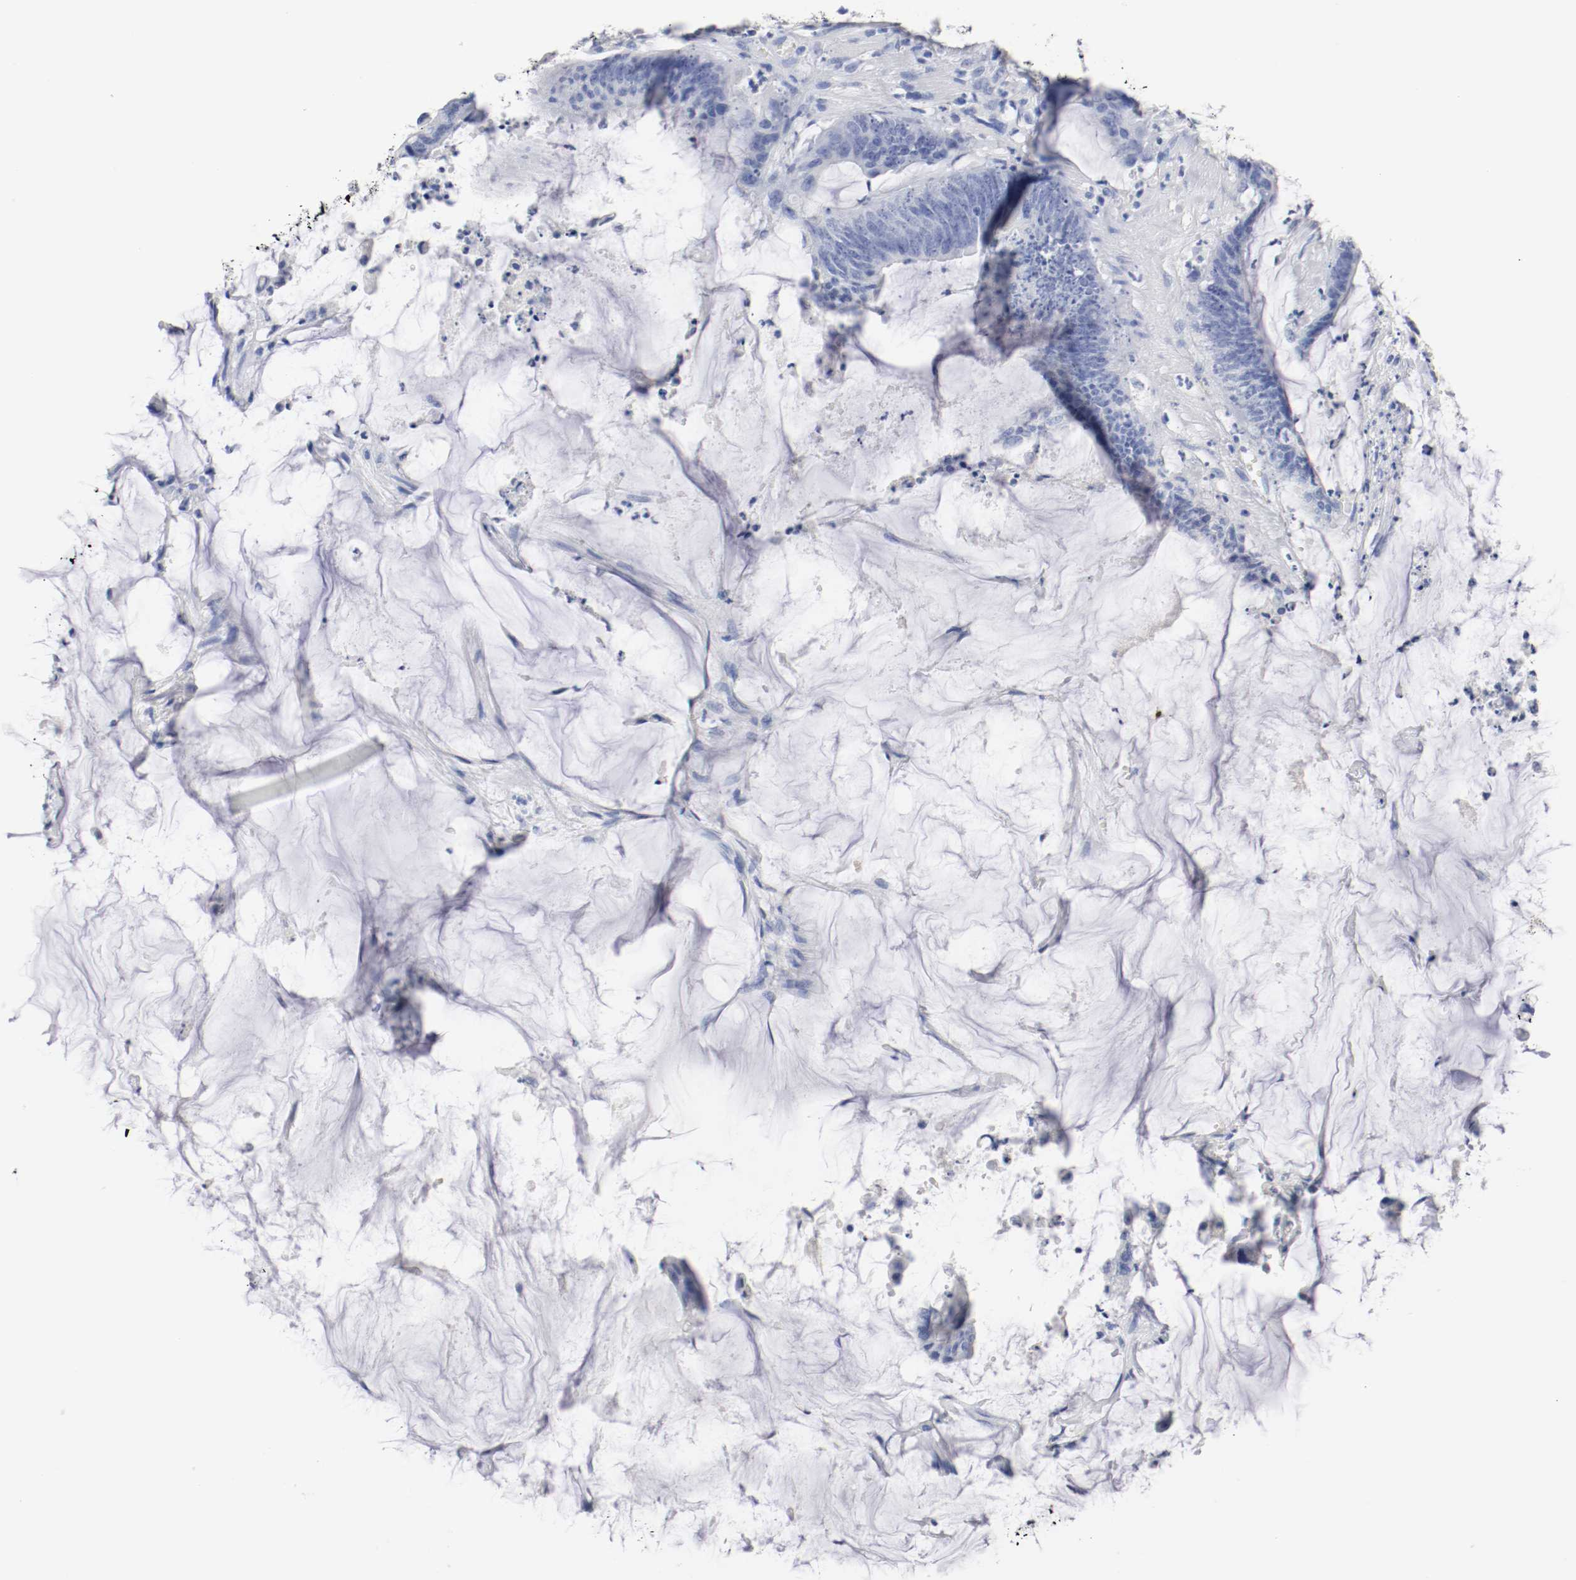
{"staining": {"intensity": "negative", "quantity": "none", "location": "none"}, "tissue": "colorectal cancer", "cell_type": "Tumor cells", "image_type": "cancer", "snomed": [{"axis": "morphology", "description": "Adenocarcinoma, NOS"}, {"axis": "topography", "description": "Rectum"}], "caption": "A high-resolution photomicrograph shows immunohistochemistry staining of colorectal cancer (adenocarcinoma), which demonstrates no significant expression in tumor cells.", "gene": "GAD1", "patient": {"sex": "female", "age": 66}}